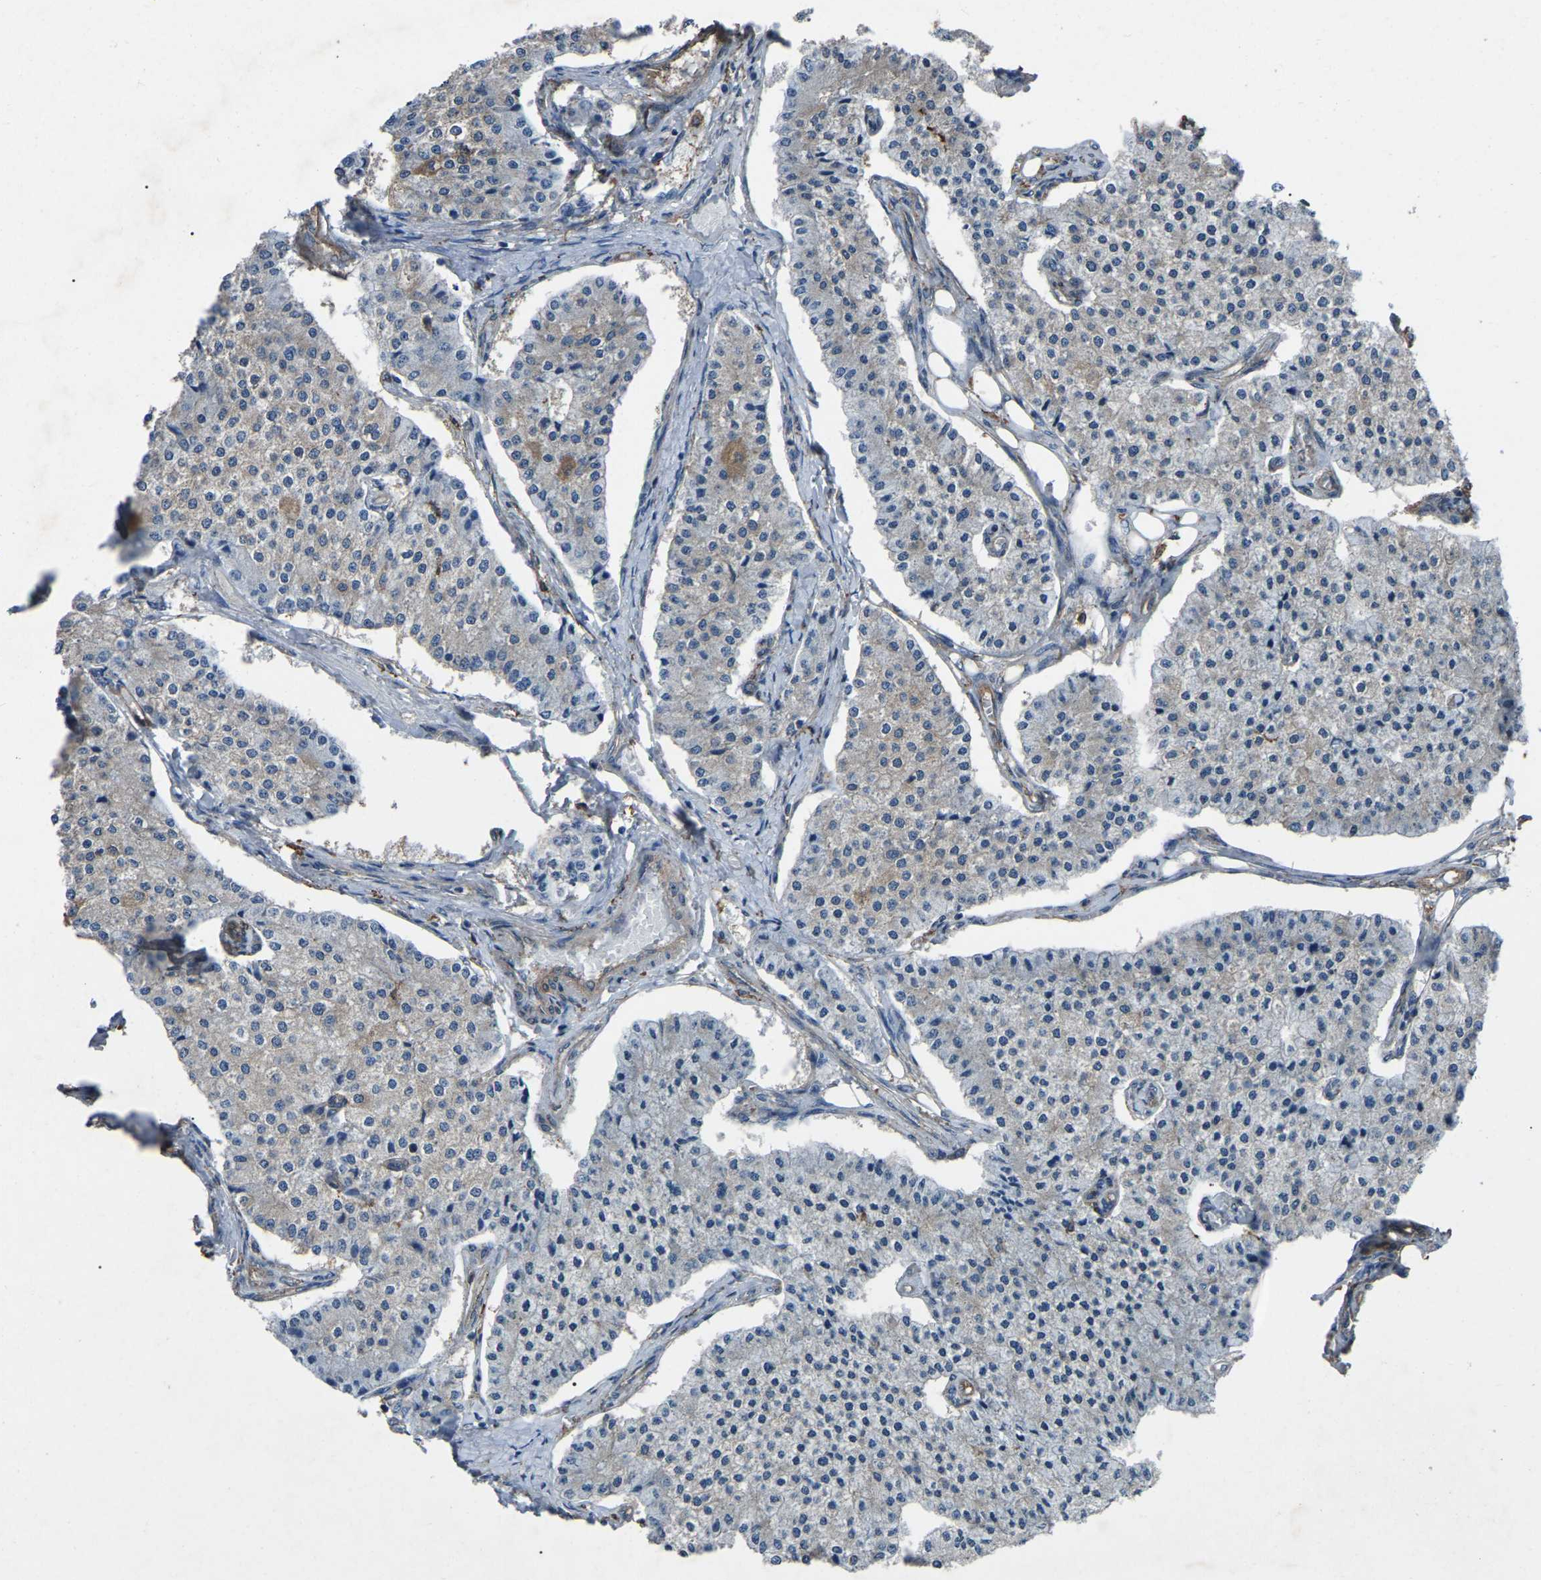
{"staining": {"intensity": "moderate", "quantity": "<25%", "location": "cytoplasmic/membranous"}, "tissue": "carcinoid", "cell_type": "Tumor cells", "image_type": "cancer", "snomed": [{"axis": "morphology", "description": "Carcinoid, malignant, NOS"}, {"axis": "topography", "description": "Colon"}], "caption": "A brown stain highlights moderate cytoplasmic/membranous staining of a protein in carcinoid tumor cells. (DAB (3,3'-diaminobenzidine) IHC, brown staining for protein, blue staining for nuclei).", "gene": "AIMP1", "patient": {"sex": "female", "age": 52}}